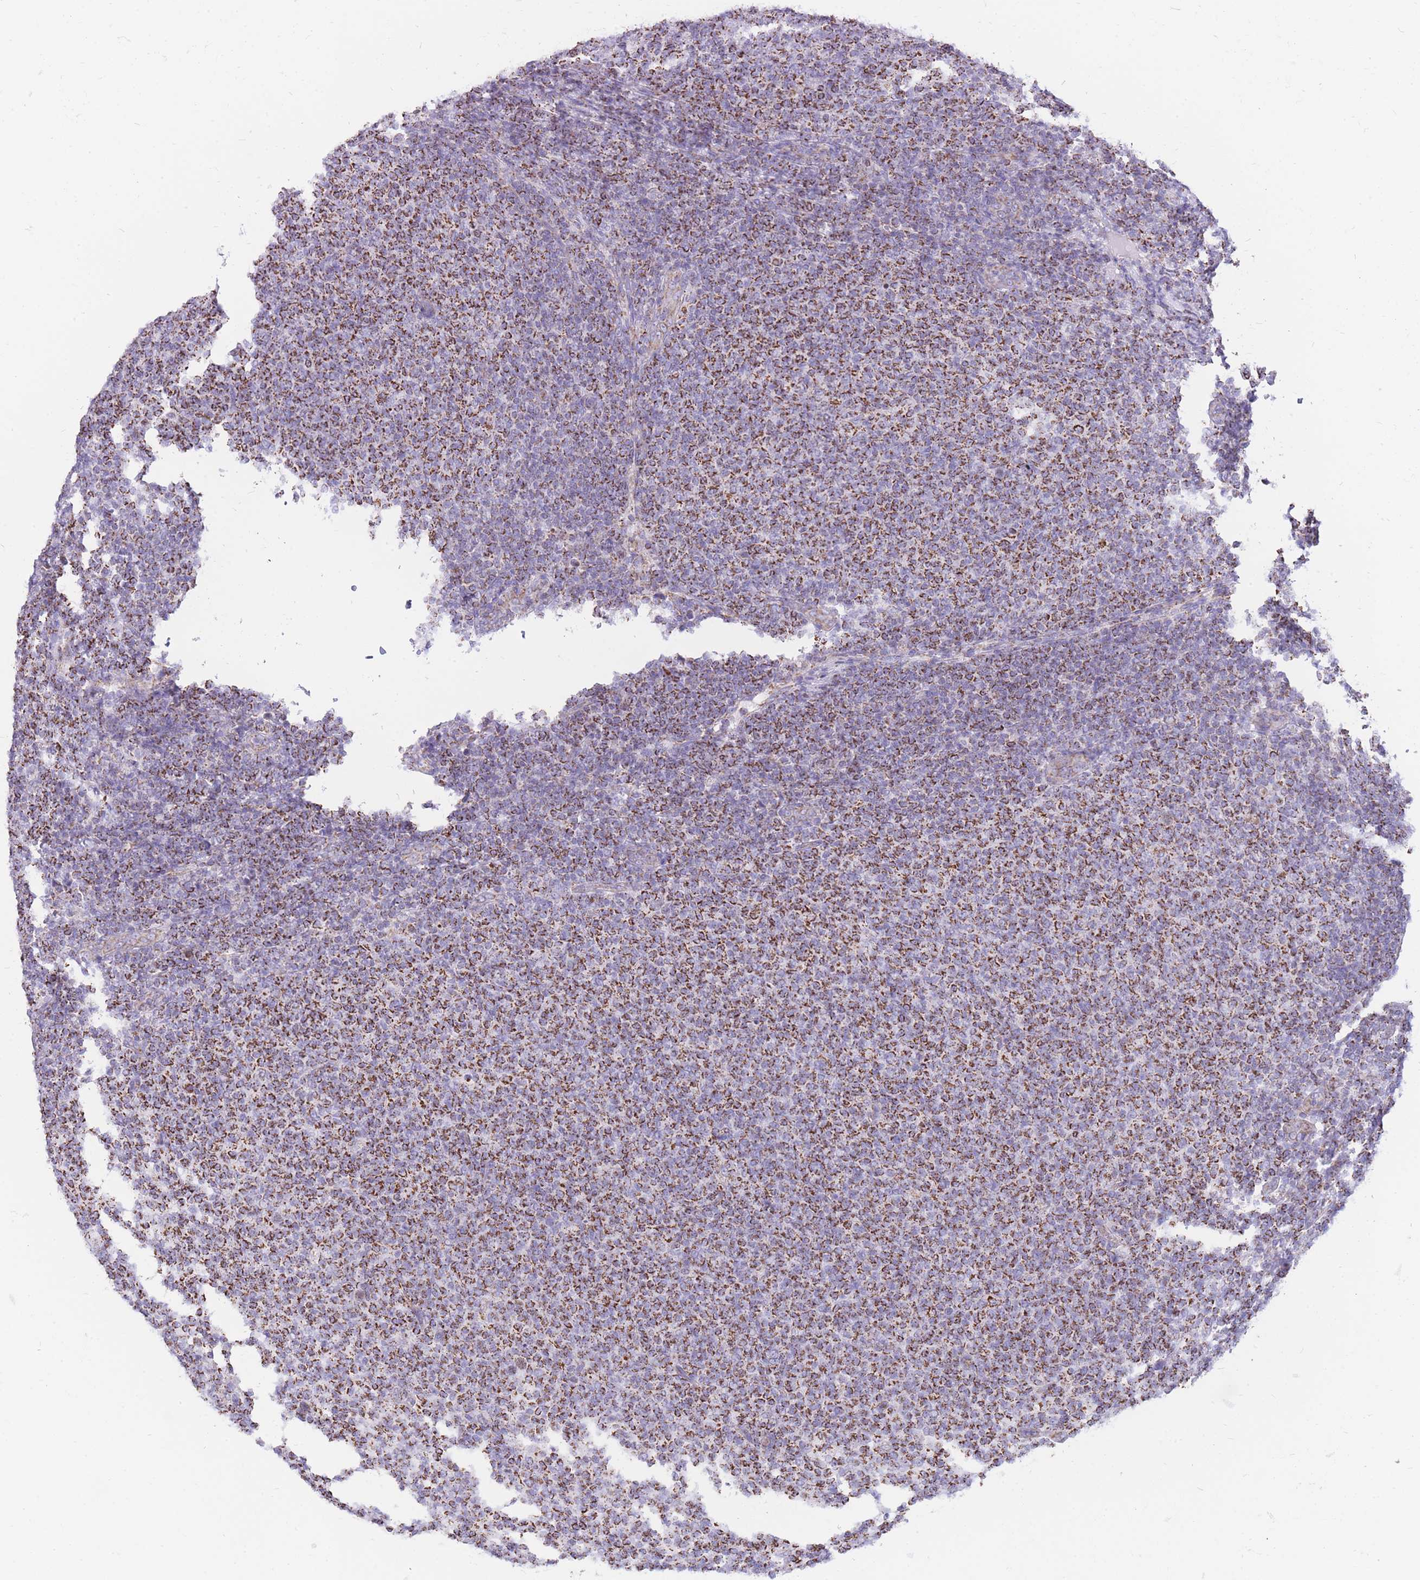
{"staining": {"intensity": "strong", "quantity": ">75%", "location": "cytoplasmic/membranous"}, "tissue": "lymphoma", "cell_type": "Tumor cells", "image_type": "cancer", "snomed": [{"axis": "morphology", "description": "Malignant lymphoma, non-Hodgkin's type, Low grade"}, {"axis": "topography", "description": "Lymph node"}], "caption": "Immunohistochemical staining of low-grade malignant lymphoma, non-Hodgkin's type exhibits high levels of strong cytoplasmic/membranous positivity in approximately >75% of tumor cells.", "gene": "PCSK1", "patient": {"sex": "male", "age": 66}}